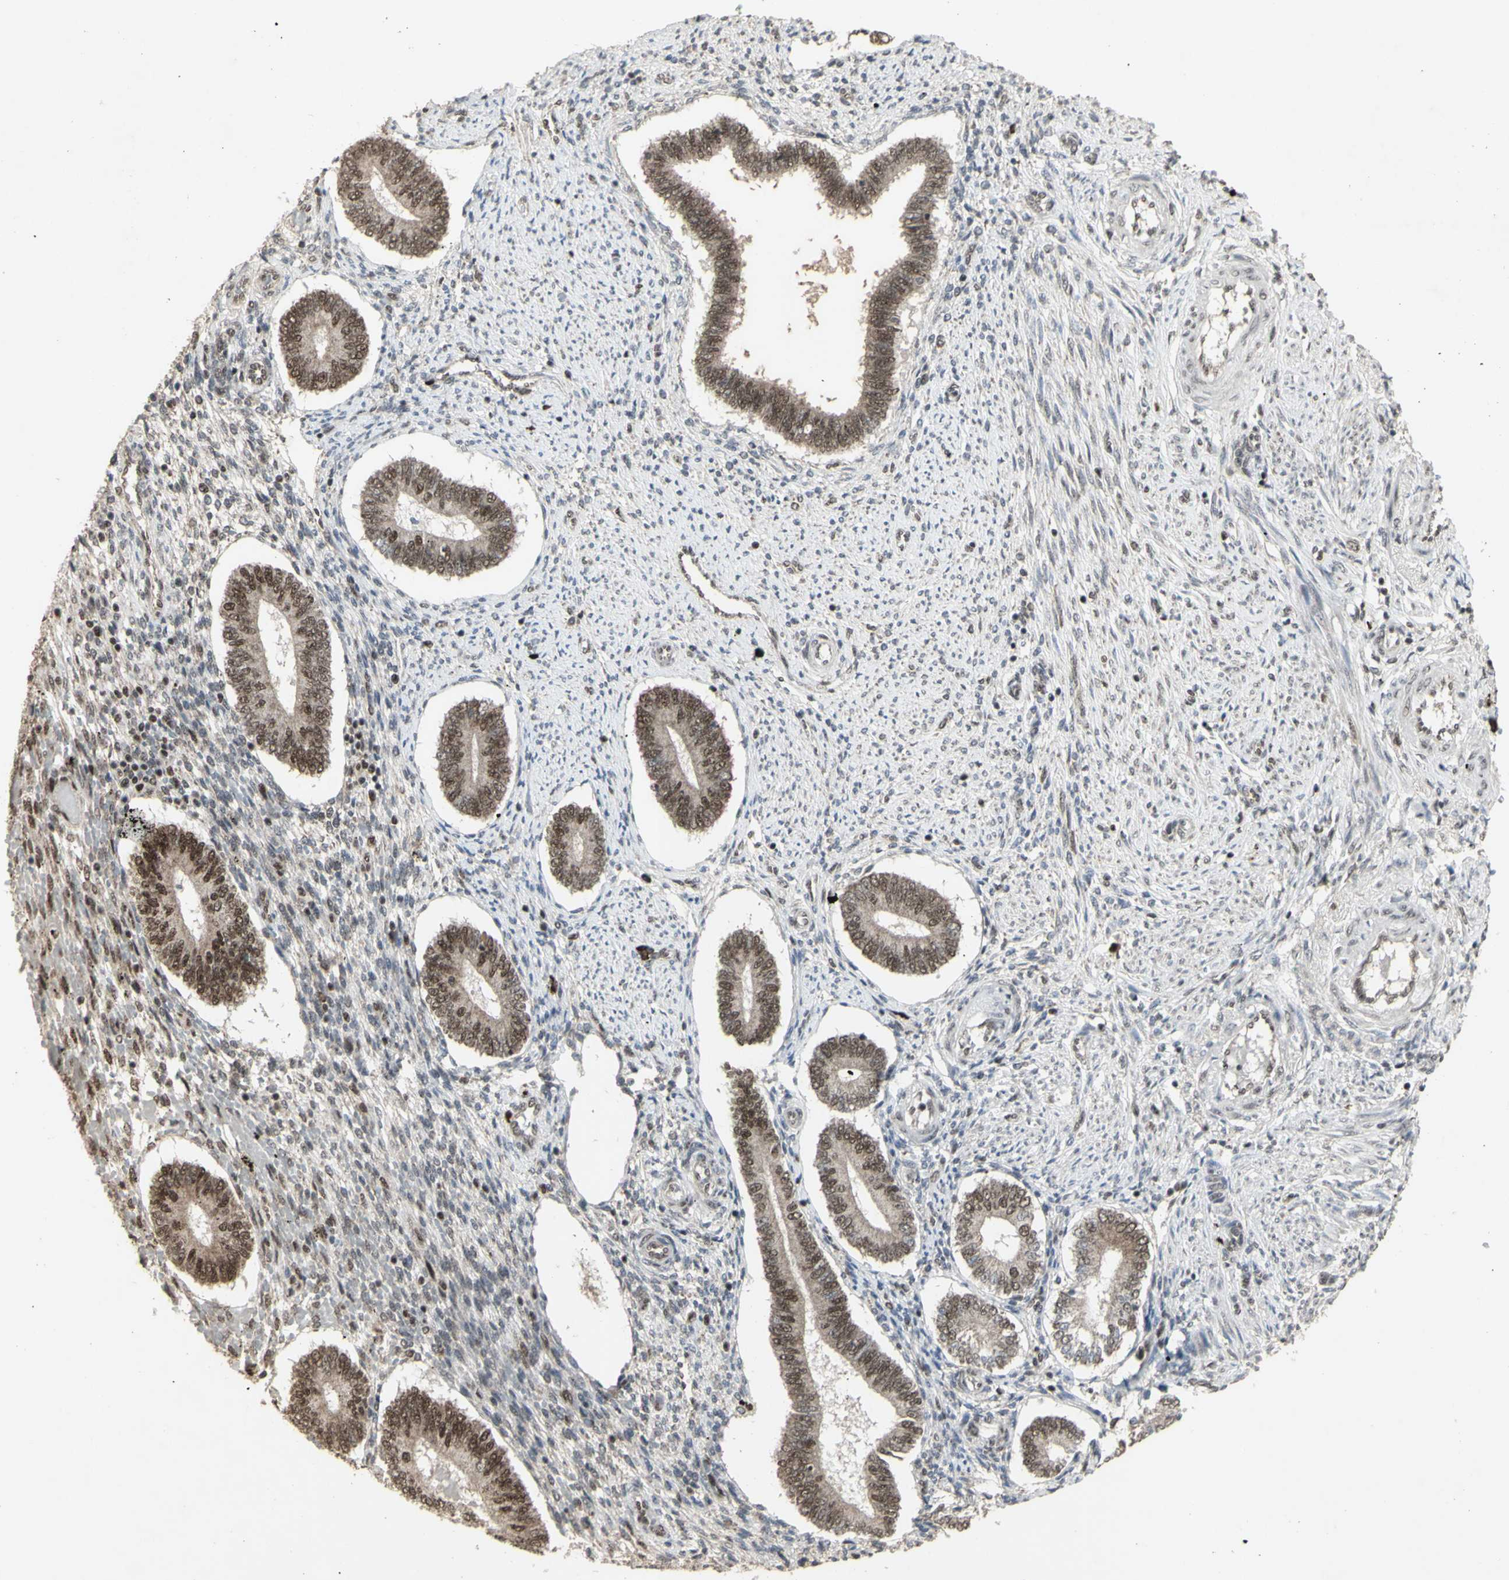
{"staining": {"intensity": "moderate", "quantity": "<25%", "location": "nuclear"}, "tissue": "endometrium", "cell_type": "Cells in endometrial stroma", "image_type": "normal", "snomed": [{"axis": "morphology", "description": "Normal tissue, NOS"}, {"axis": "topography", "description": "Endometrium"}], "caption": "A high-resolution micrograph shows immunohistochemistry staining of benign endometrium, which demonstrates moderate nuclear staining in about <25% of cells in endometrial stroma.", "gene": "CCNT1", "patient": {"sex": "female", "age": 42}}